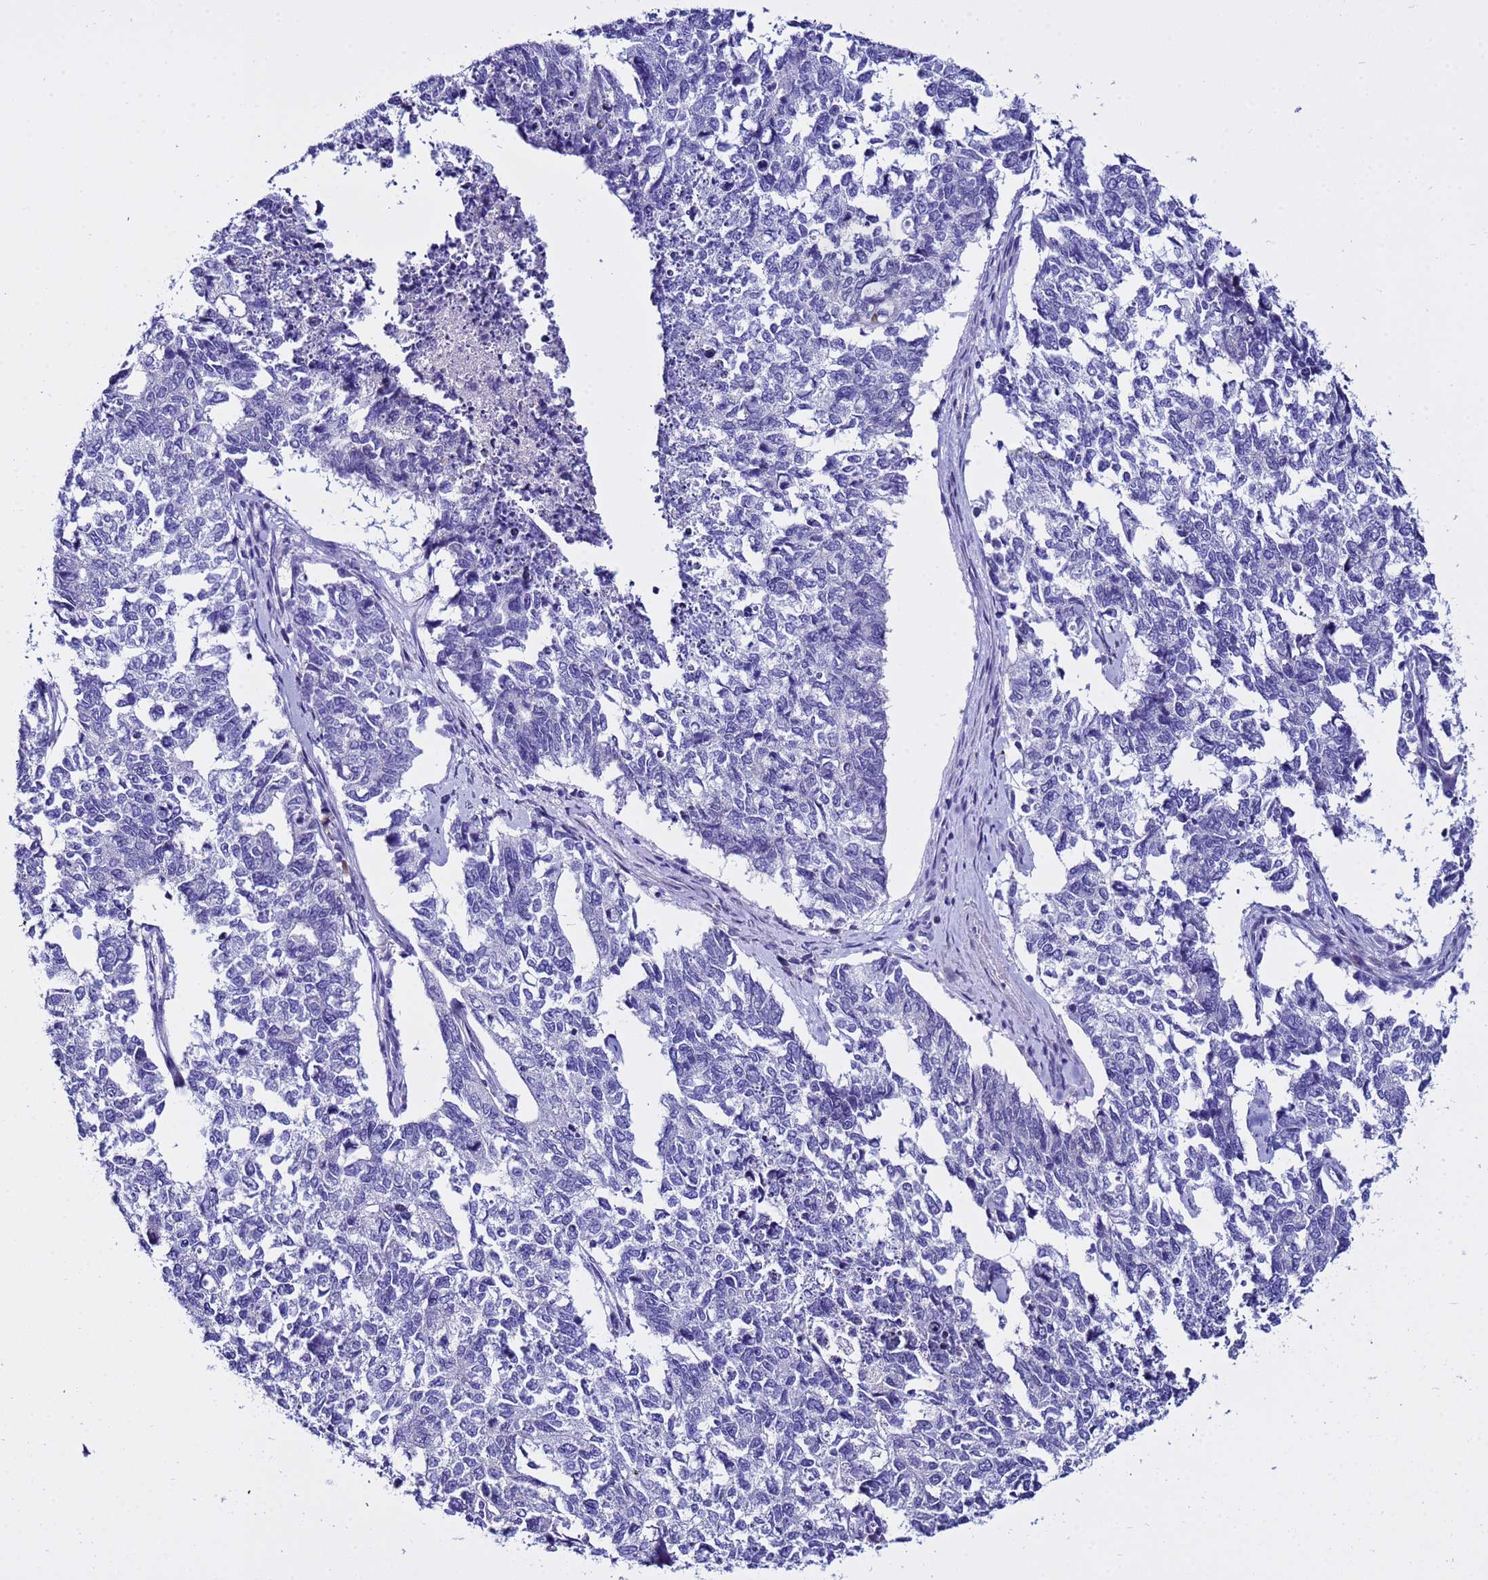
{"staining": {"intensity": "negative", "quantity": "none", "location": "none"}, "tissue": "cervical cancer", "cell_type": "Tumor cells", "image_type": "cancer", "snomed": [{"axis": "morphology", "description": "Squamous cell carcinoma, NOS"}, {"axis": "topography", "description": "Cervix"}], "caption": "Histopathology image shows no significant protein staining in tumor cells of cervical cancer.", "gene": "IGSF11", "patient": {"sex": "female", "age": 63}}